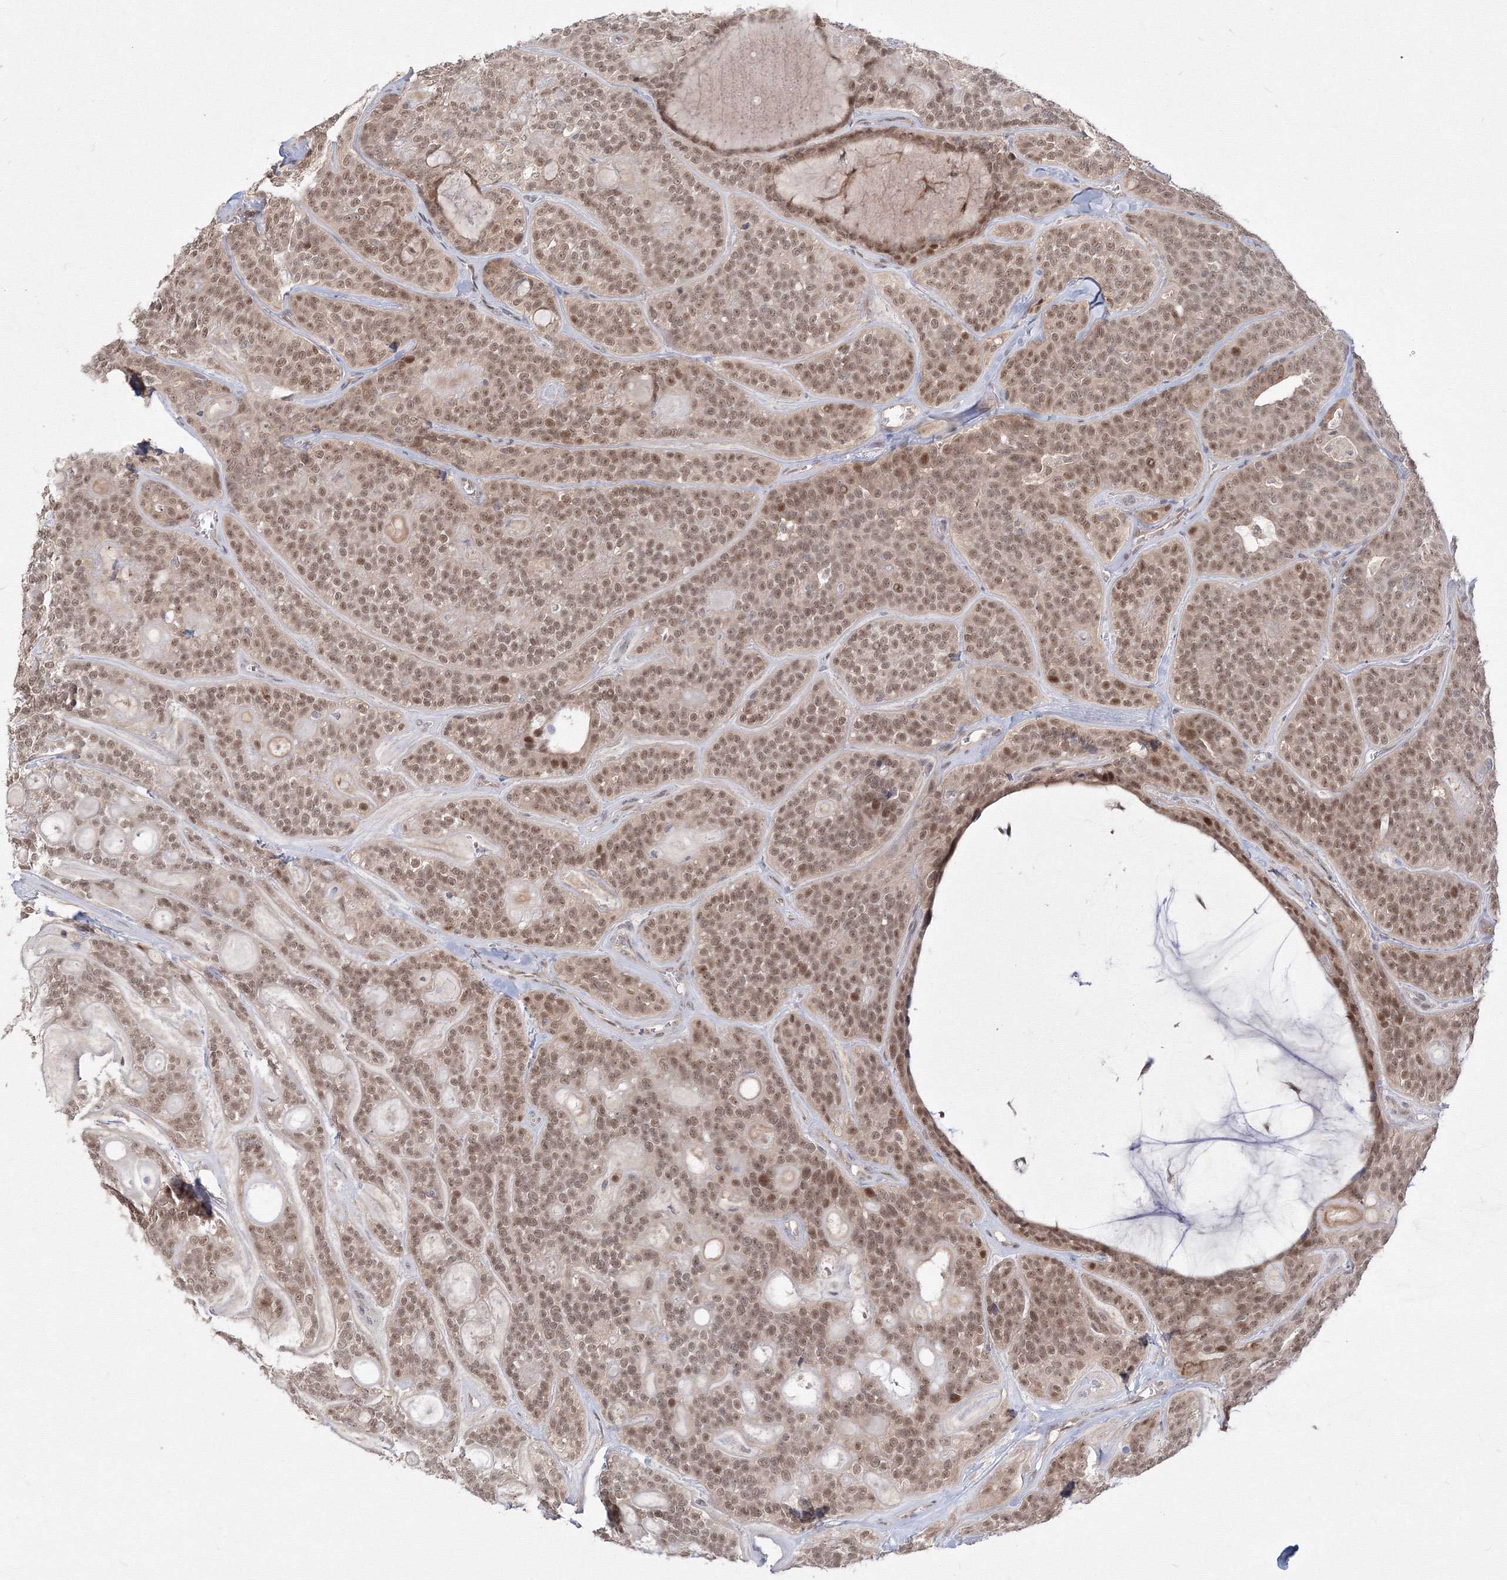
{"staining": {"intensity": "moderate", "quantity": ">75%", "location": "nuclear"}, "tissue": "head and neck cancer", "cell_type": "Tumor cells", "image_type": "cancer", "snomed": [{"axis": "morphology", "description": "Adenocarcinoma, NOS"}, {"axis": "topography", "description": "Head-Neck"}], "caption": "A medium amount of moderate nuclear positivity is seen in approximately >75% of tumor cells in head and neck cancer (adenocarcinoma) tissue.", "gene": "COPS4", "patient": {"sex": "male", "age": 66}}